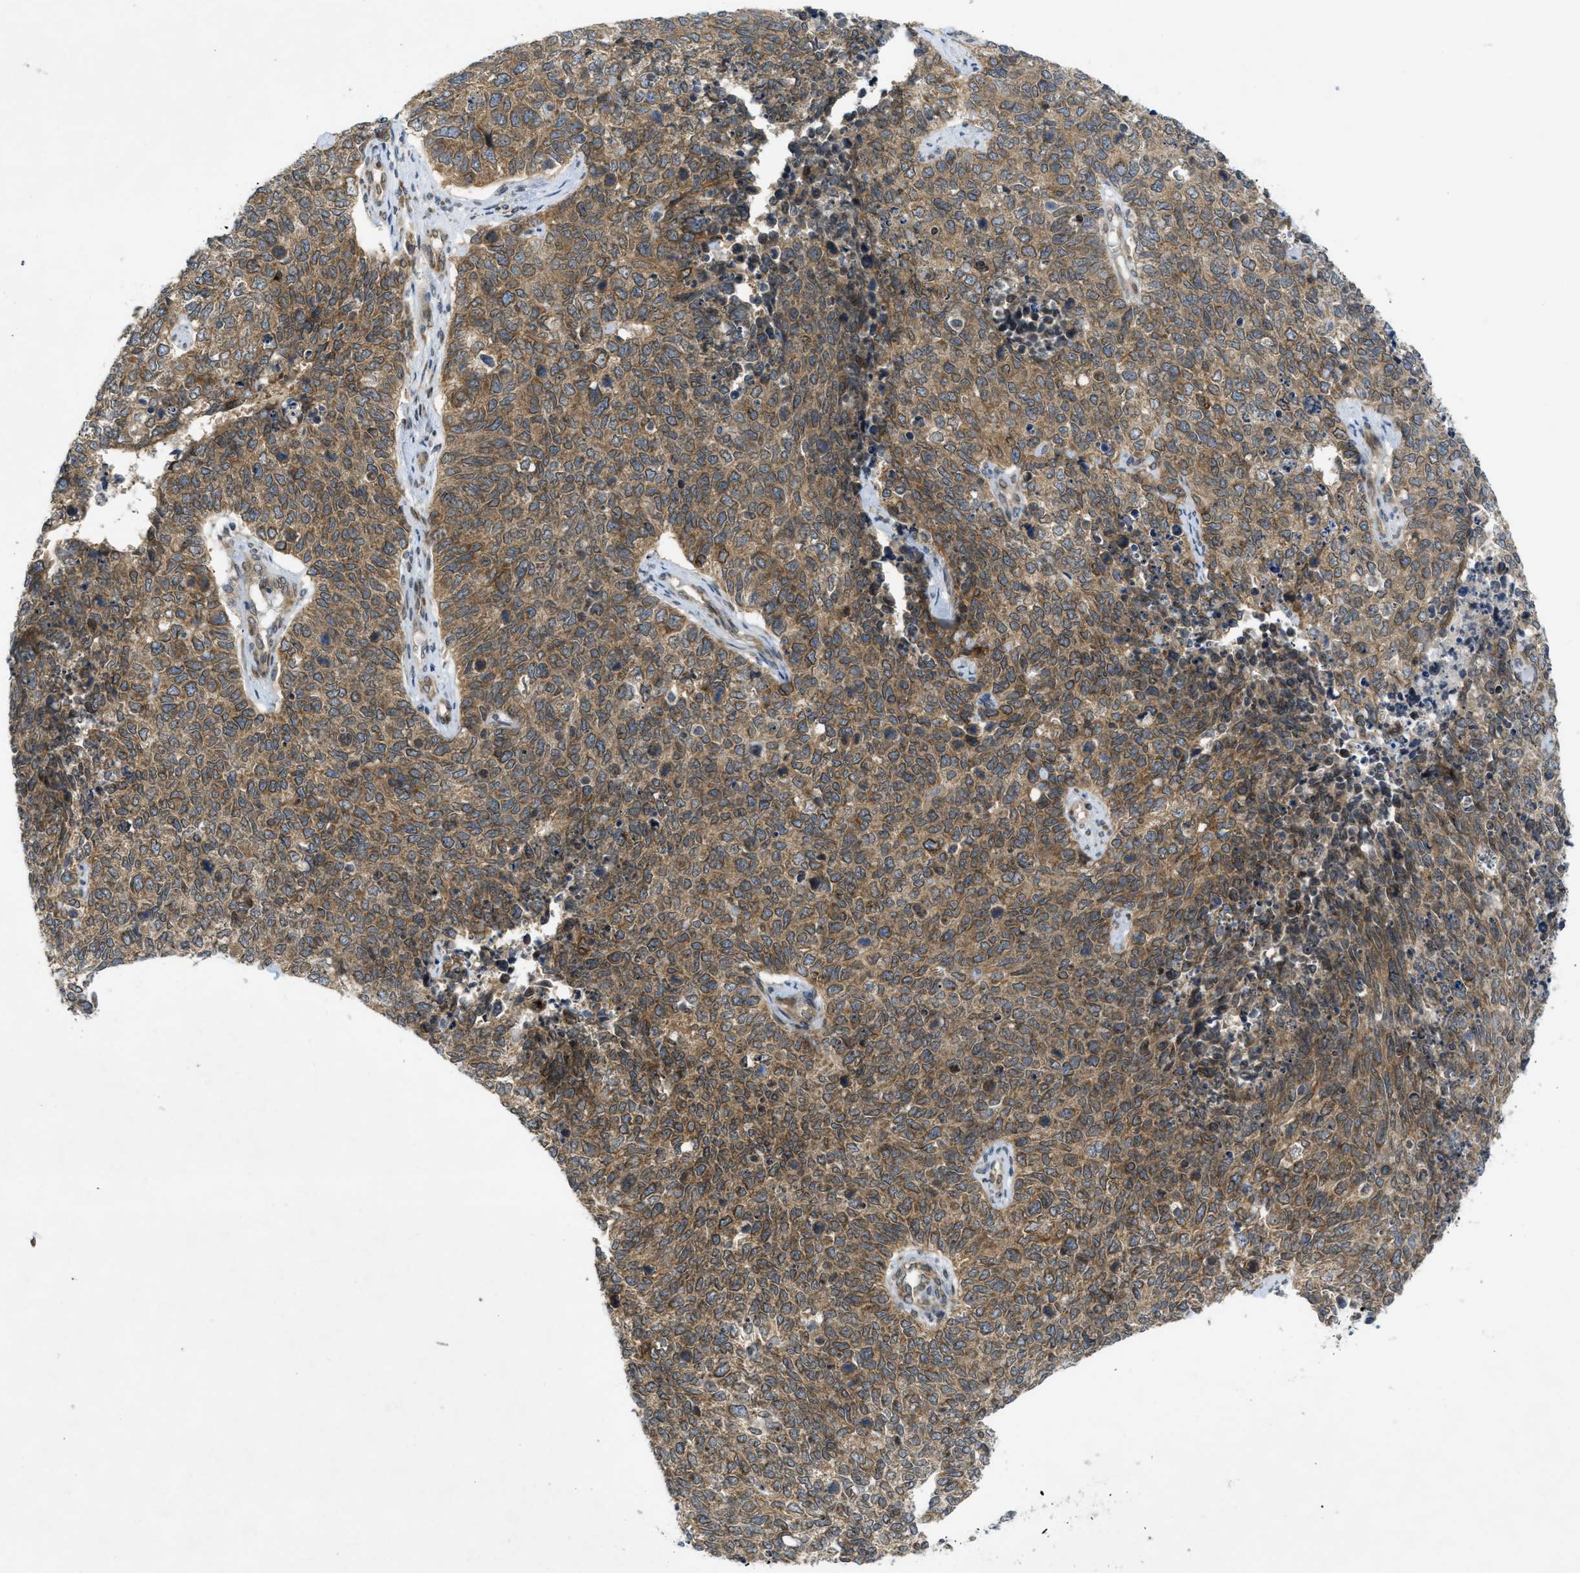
{"staining": {"intensity": "moderate", "quantity": ">75%", "location": "cytoplasmic/membranous"}, "tissue": "cervical cancer", "cell_type": "Tumor cells", "image_type": "cancer", "snomed": [{"axis": "morphology", "description": "Squamous cell carcinoma, NOS"}, {"axis": "topography", "description": "Cervix"}], "caption": "Tumor cells demonstrate moderate cytoplasmic/membranous positivity in about >75% of cells in cervical cancer. (DAB (3,3'-diaminobenzidine) IHC, brown staining for protein, blue staining for nuclei).", "gene": "EIF2AK3", "patient": {"sex": "female", "age": 63}}